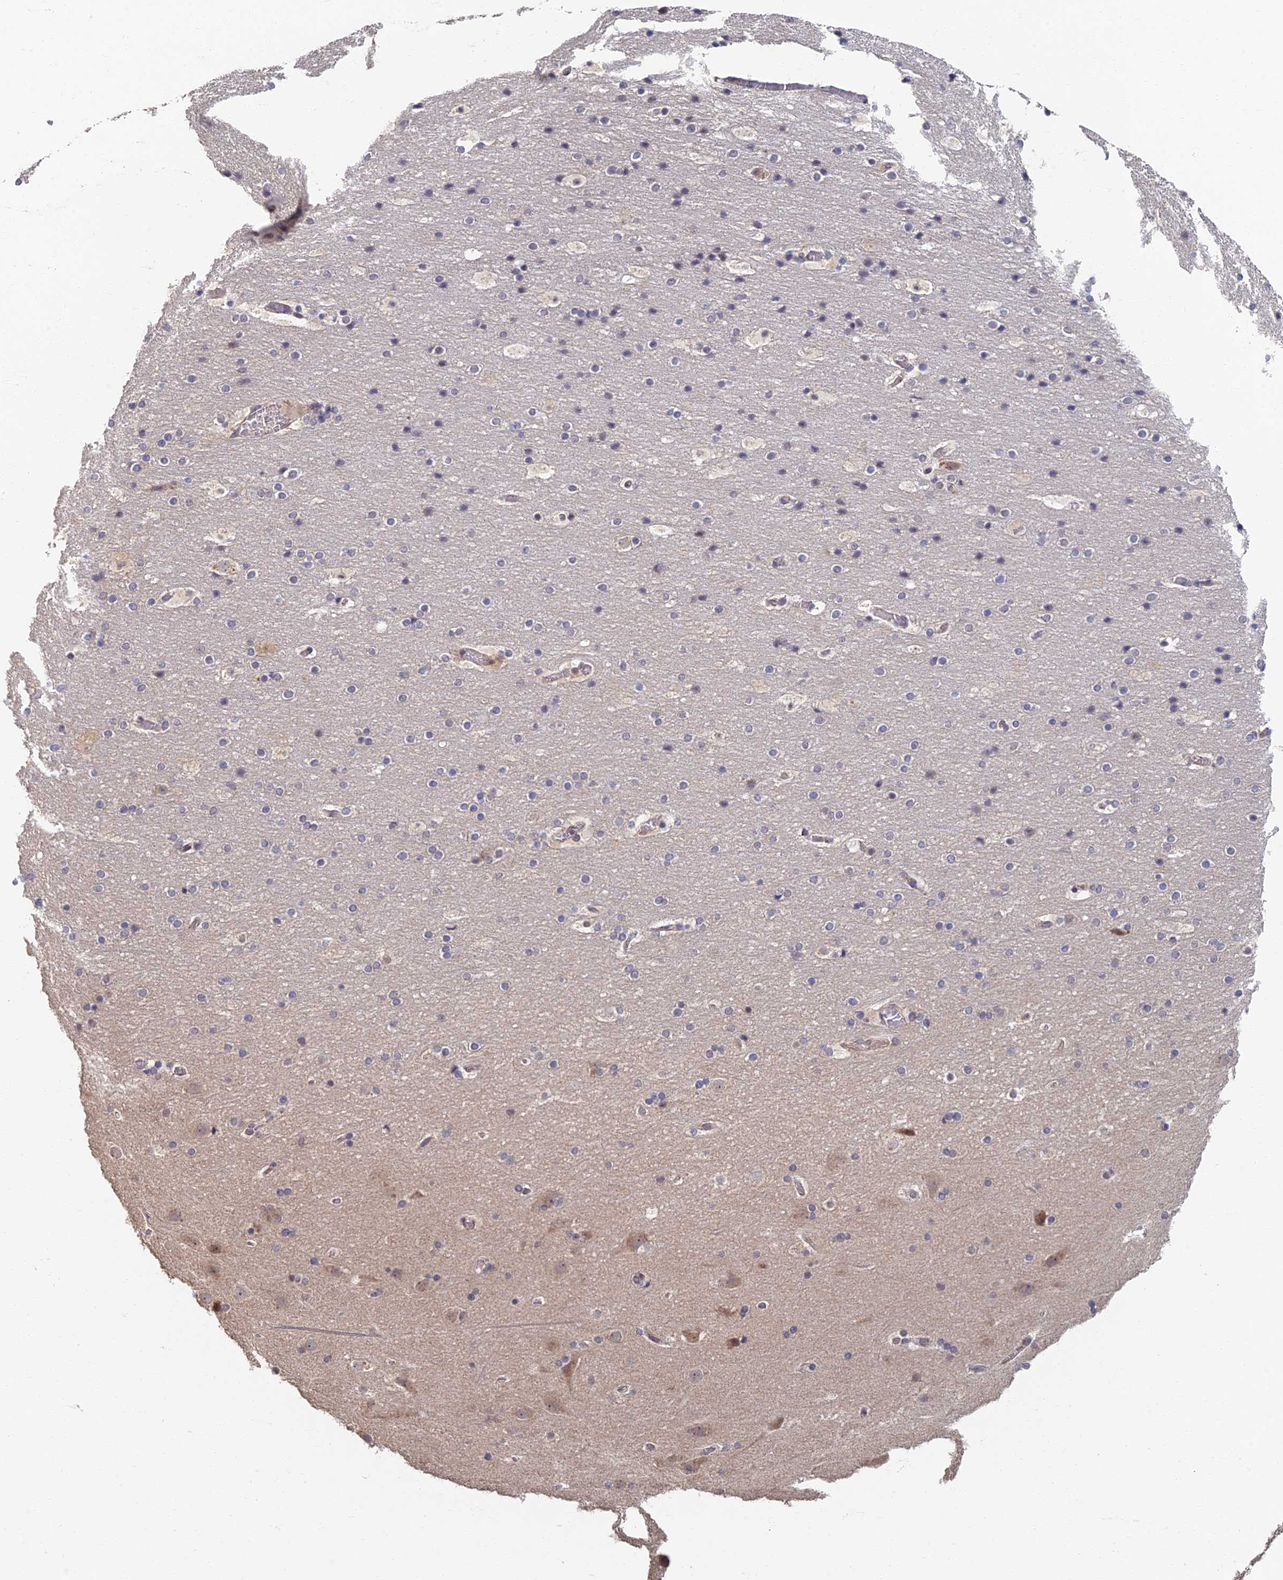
{"staining": {"intensity": "weak", "quantity": ">75%", "location": "cytoplasmic/membranous"}, "tissue": "cerebral cortex", "cell_type": "Endothelial cells", "image_type": "normal", "snomed": [{"axis": "morphology", "description": "Normal tissue, NOS"}, {"axis": "topography", "description": "Cerebral cortex"}], "caption": "This micrograph shows immunohistochemistry staining of unremarkable cerebral cortex, with low weak cytoplasmic/membranous staining in approximately >75% of endothelial cells.", "gene": "GPATCH1", "patient": {"sex": "male", "age": 57}}